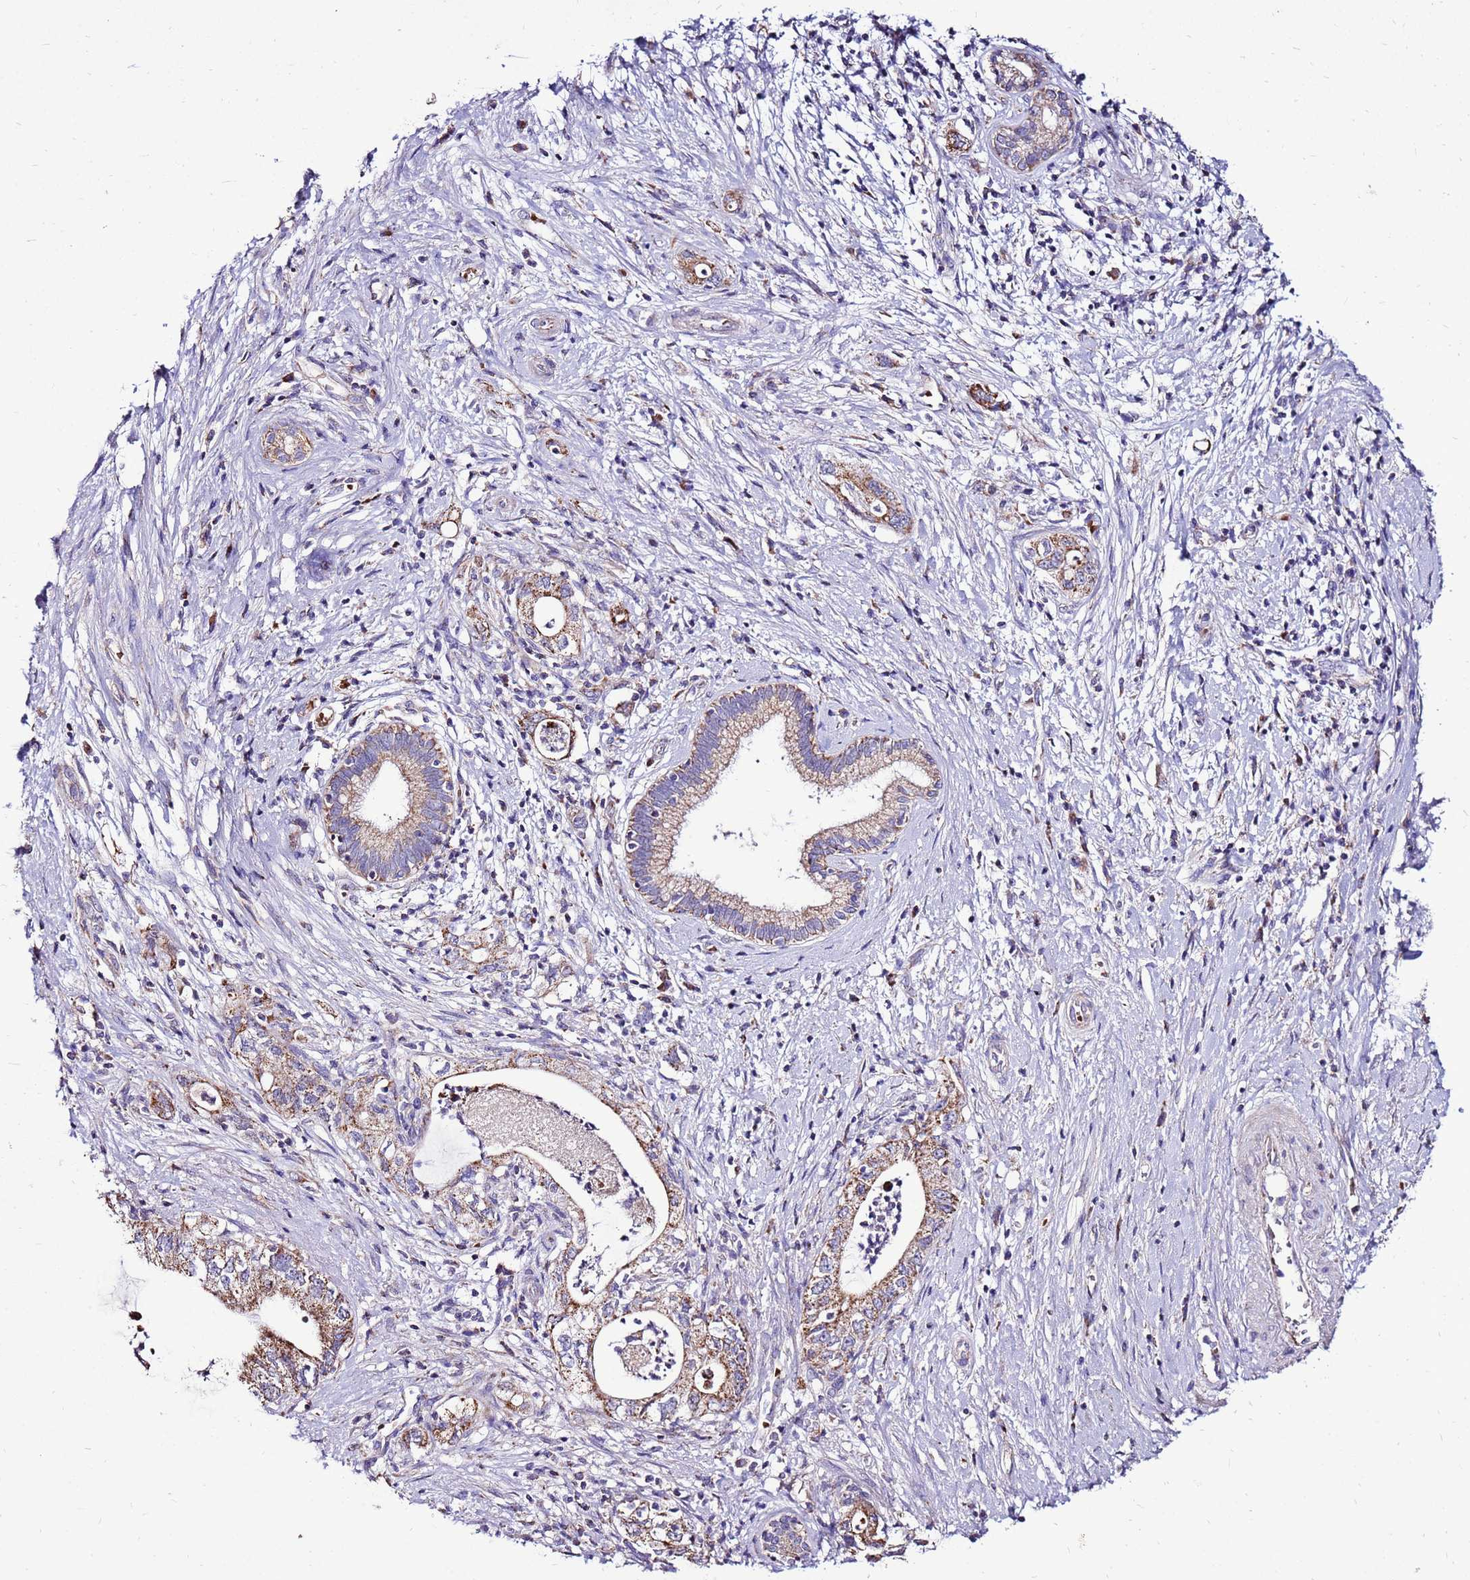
{"staining": {"intensity": "moderate", "quantity": ">75%", "location": "cytoplasmic/membranous"}, "tissue": "pancreatic cancer", "cell_type": "Tumor cells", "image_type": "cancer", "snomed": [{"axis": "morphology", "description": "Adenocarcinoma, NOS"}, {"axis": "topography", "description": "Pancreas"}], "caption": "Brown immunohistochemical staining in pancreatic adenocarcinoma shows moderate cytoplasmic/membranous staining in approximately >75% of tumor cells.", "gene": "SPSB3", "patient": {"sex": "female", "age": 73}}